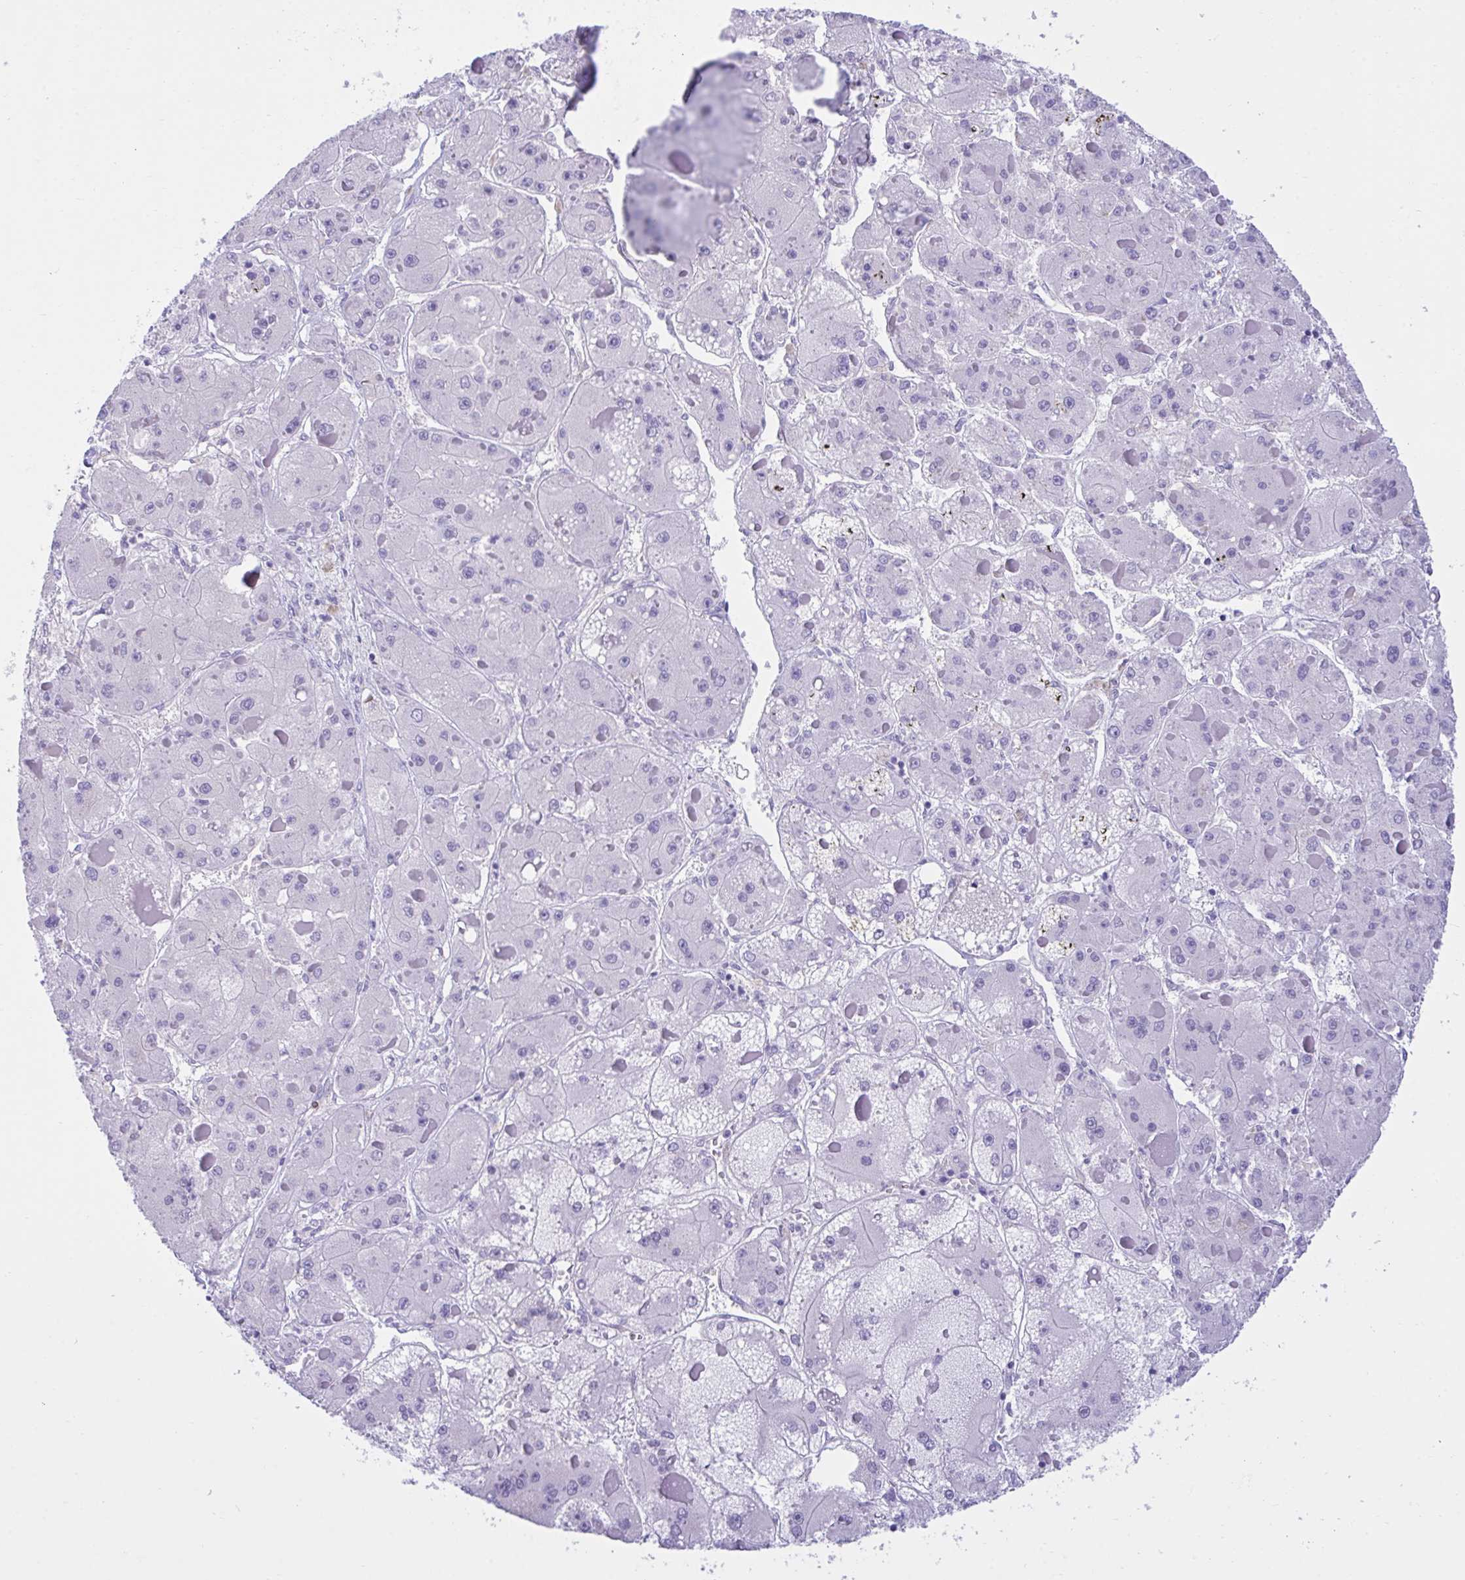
{"staining": {"intensity": "negative", "quantity": "none", "location": "none"}, "tissue": "liver cancer", "cell_type": "Tumor cells", "image_type": "cancer", "snomed": [{"axis": "morphology", "description": "Carcinoma, Hepatocellular, NOS"}, {"axis": "topography", "description": "Liver"}], "caption": "Histopathology image shows no protein expression in tumor cells of liver cancer tissue.", "gene": "PGM2L1", "patient": {"sex": "female", "age": 73}}